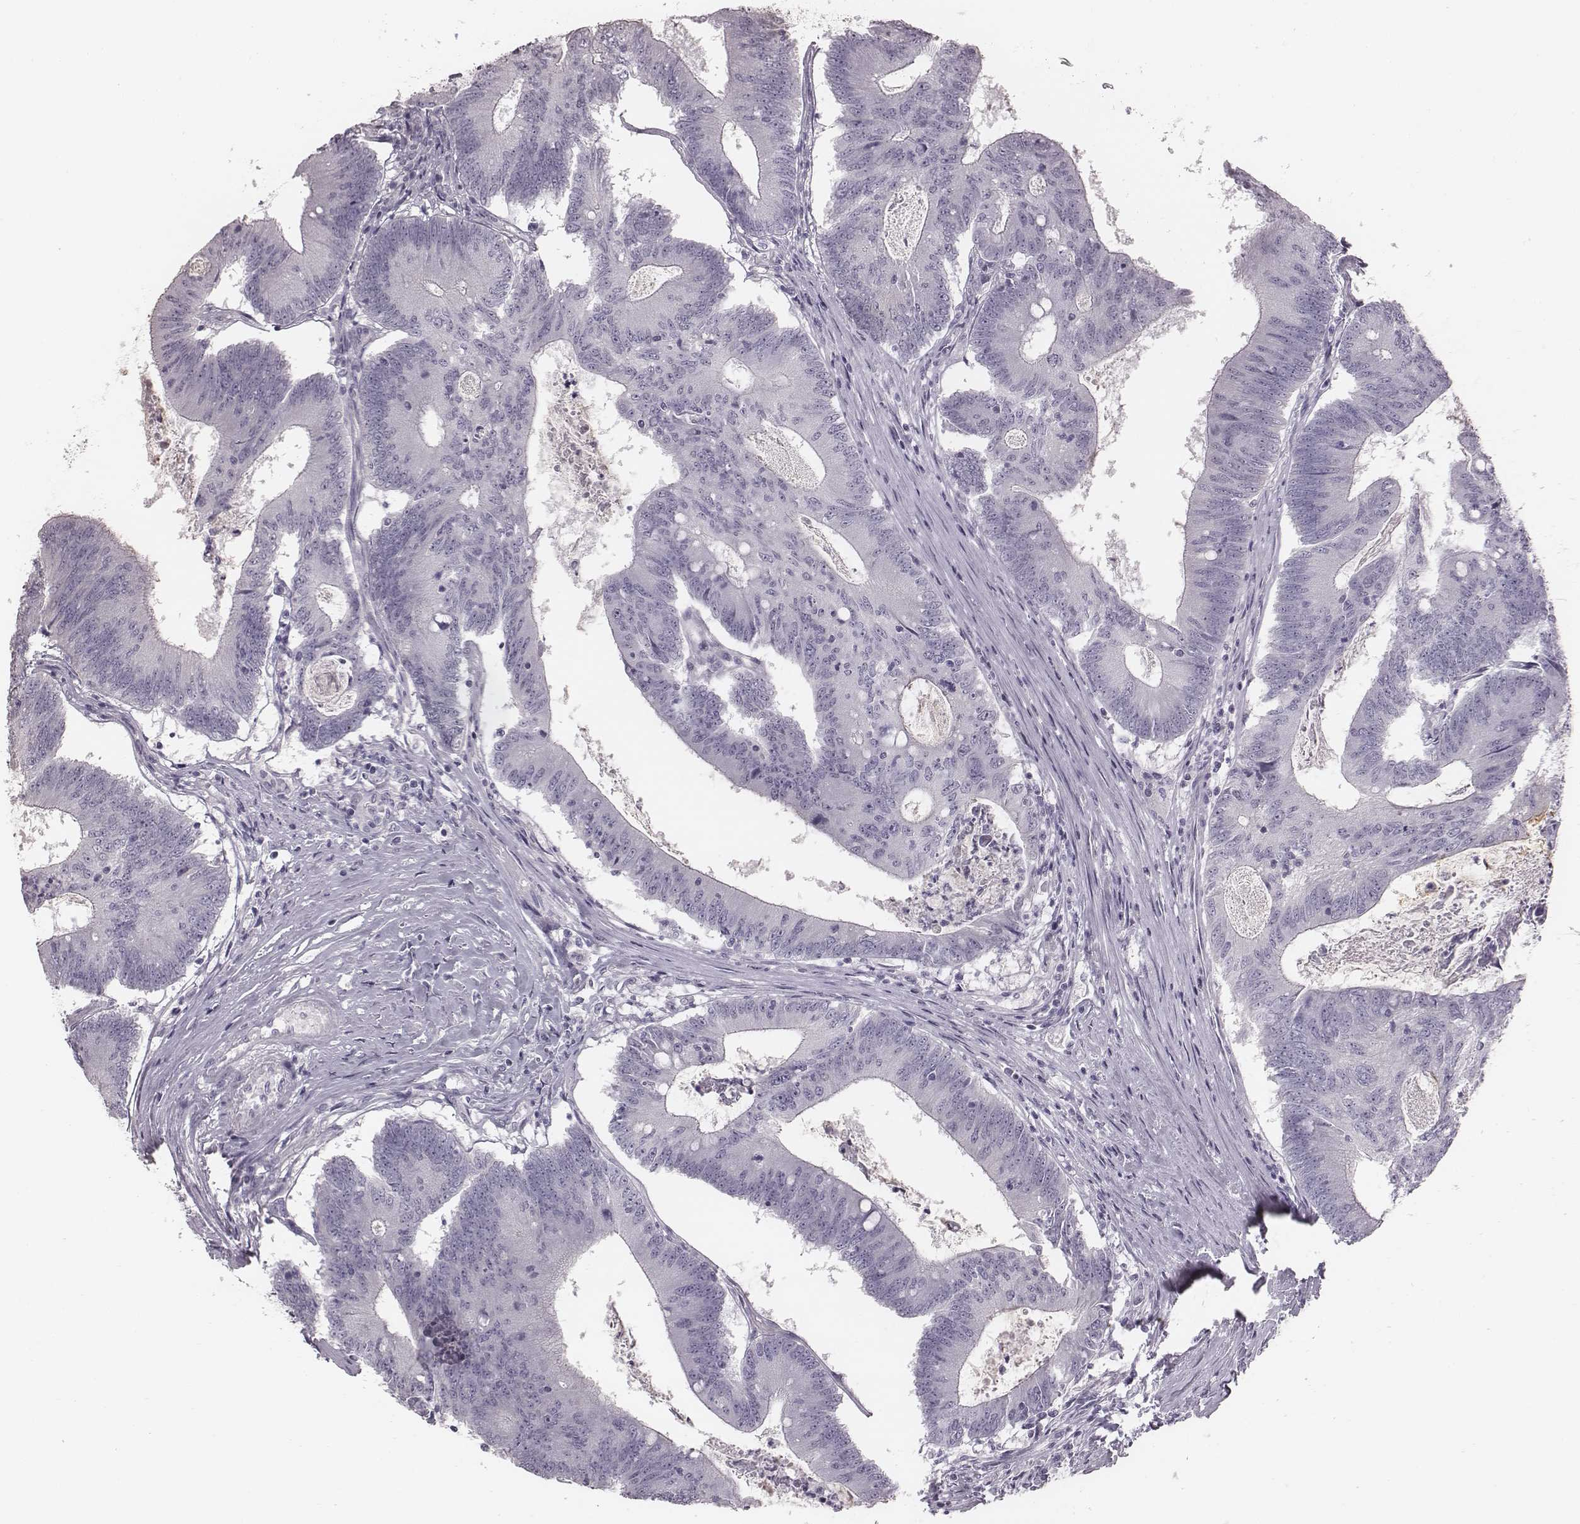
{"staining": {"intensity": "negative", "quantity": "none", "location": "none"}, "tissue": "colorectal cancer", "cell_type": "Tumor cells", "image_type": "cancer", "snomed": [{"axis": "morphology", "description": "Adenocarcinoma, NOS"}, {"axis": "topography", "description": "Colon"}], "caption": "Tumor cells are negative for brown protein staining in colorectal cancer (adenocarcinoma).", "gene": "PDE8B", "patient": {"sex": "female", "age": 70}}